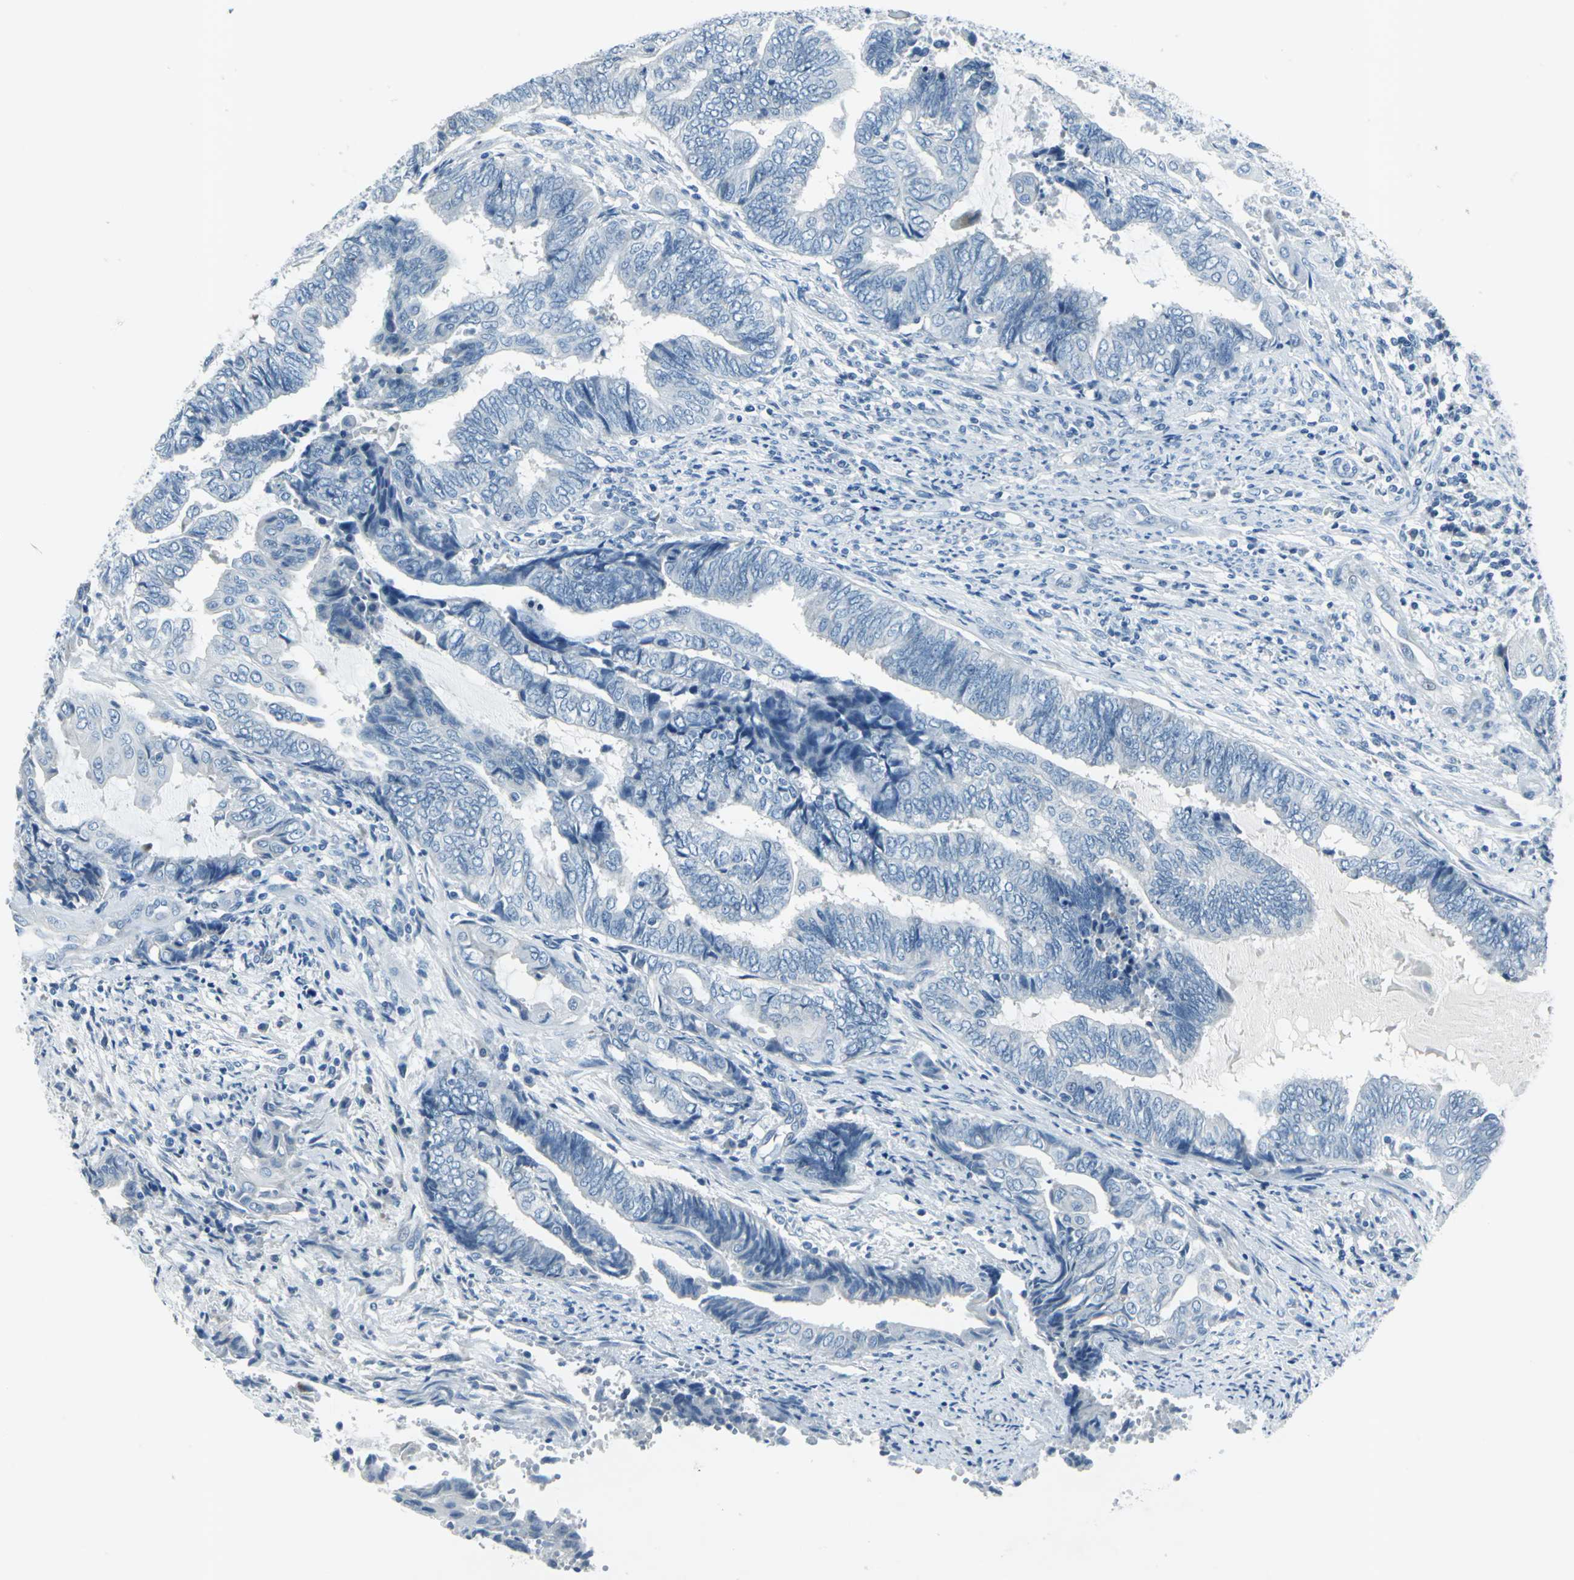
{"staining": {"intensity": "negative", "quantity": "none", "location": "none"}, "tissue": "endometrial cancer", "cell_type": "Tumor cells", "image_type": "cancer", "snomed": [{"axis": "morphology", "description": "Adenocarcinoma, NOS"}, {"axis": "topography", "description": "Uterus"}, {"axis": "topography", "description": "Endometrium"}], "caption": "Immunohistochemical staining of human endometrial cancer (adenocarcinoma) displays no significant positivity in tumor cells.", "gene": "DNAI2", "patient": {"sex": "female", "age": 70}}